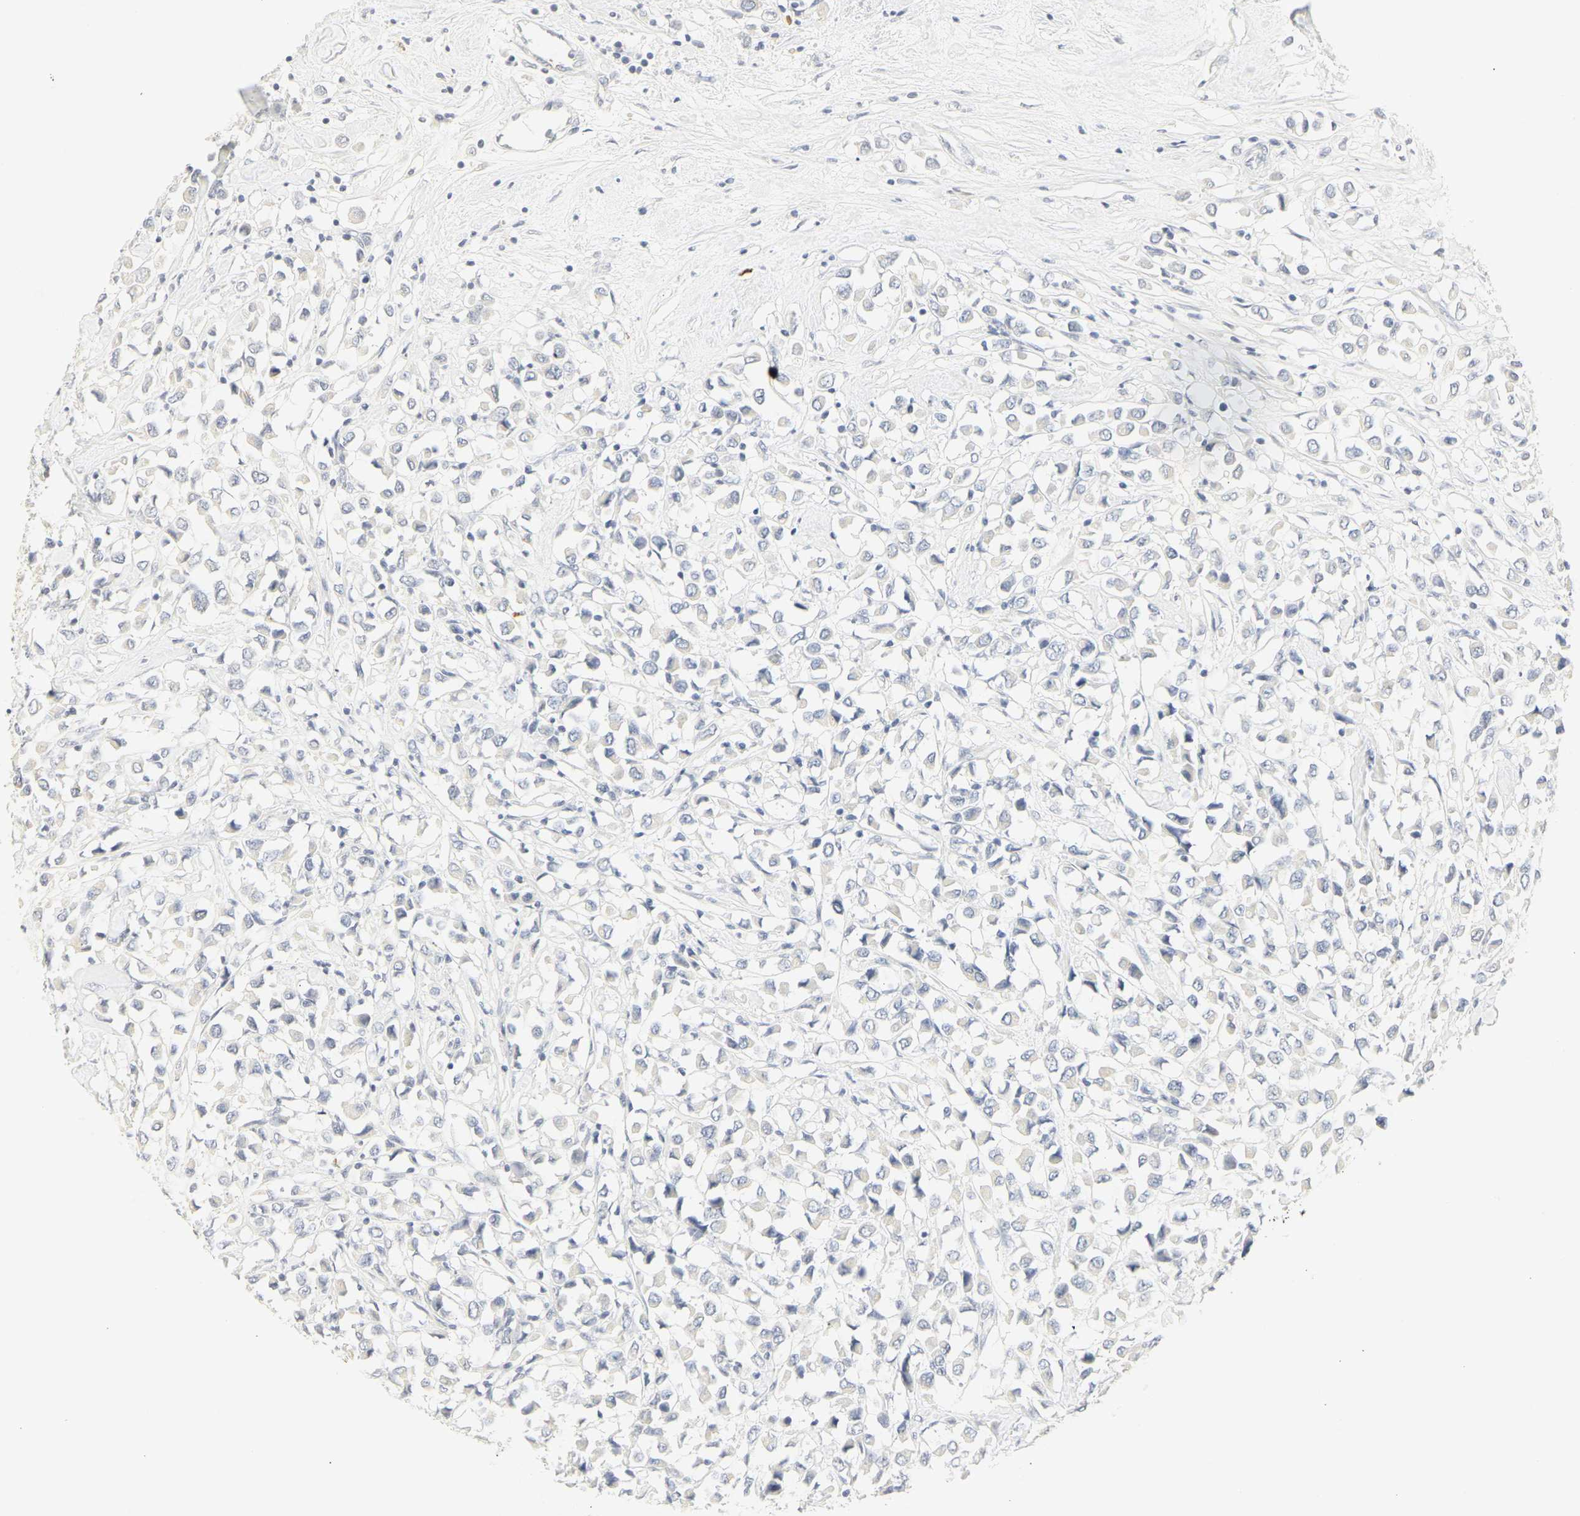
{"staining": {"intensity": "negative", "quantity": "none", "location": "none"}, "tissue": "breast cancer", "cell_type": "Tumor cells", "image_type": "cancer", "snomed": [{"axis": "morphology", "description": "Duct carcinoma"}, {"axis": "topography", "description": "Breast"}], "caption": "This is an IHC histopathology image of breast cancer (infiltrating ductal carcinoma). There is no expression in tumor cells.", "gene": "MPO", "patient": {"sex": "female", "age": 61}}